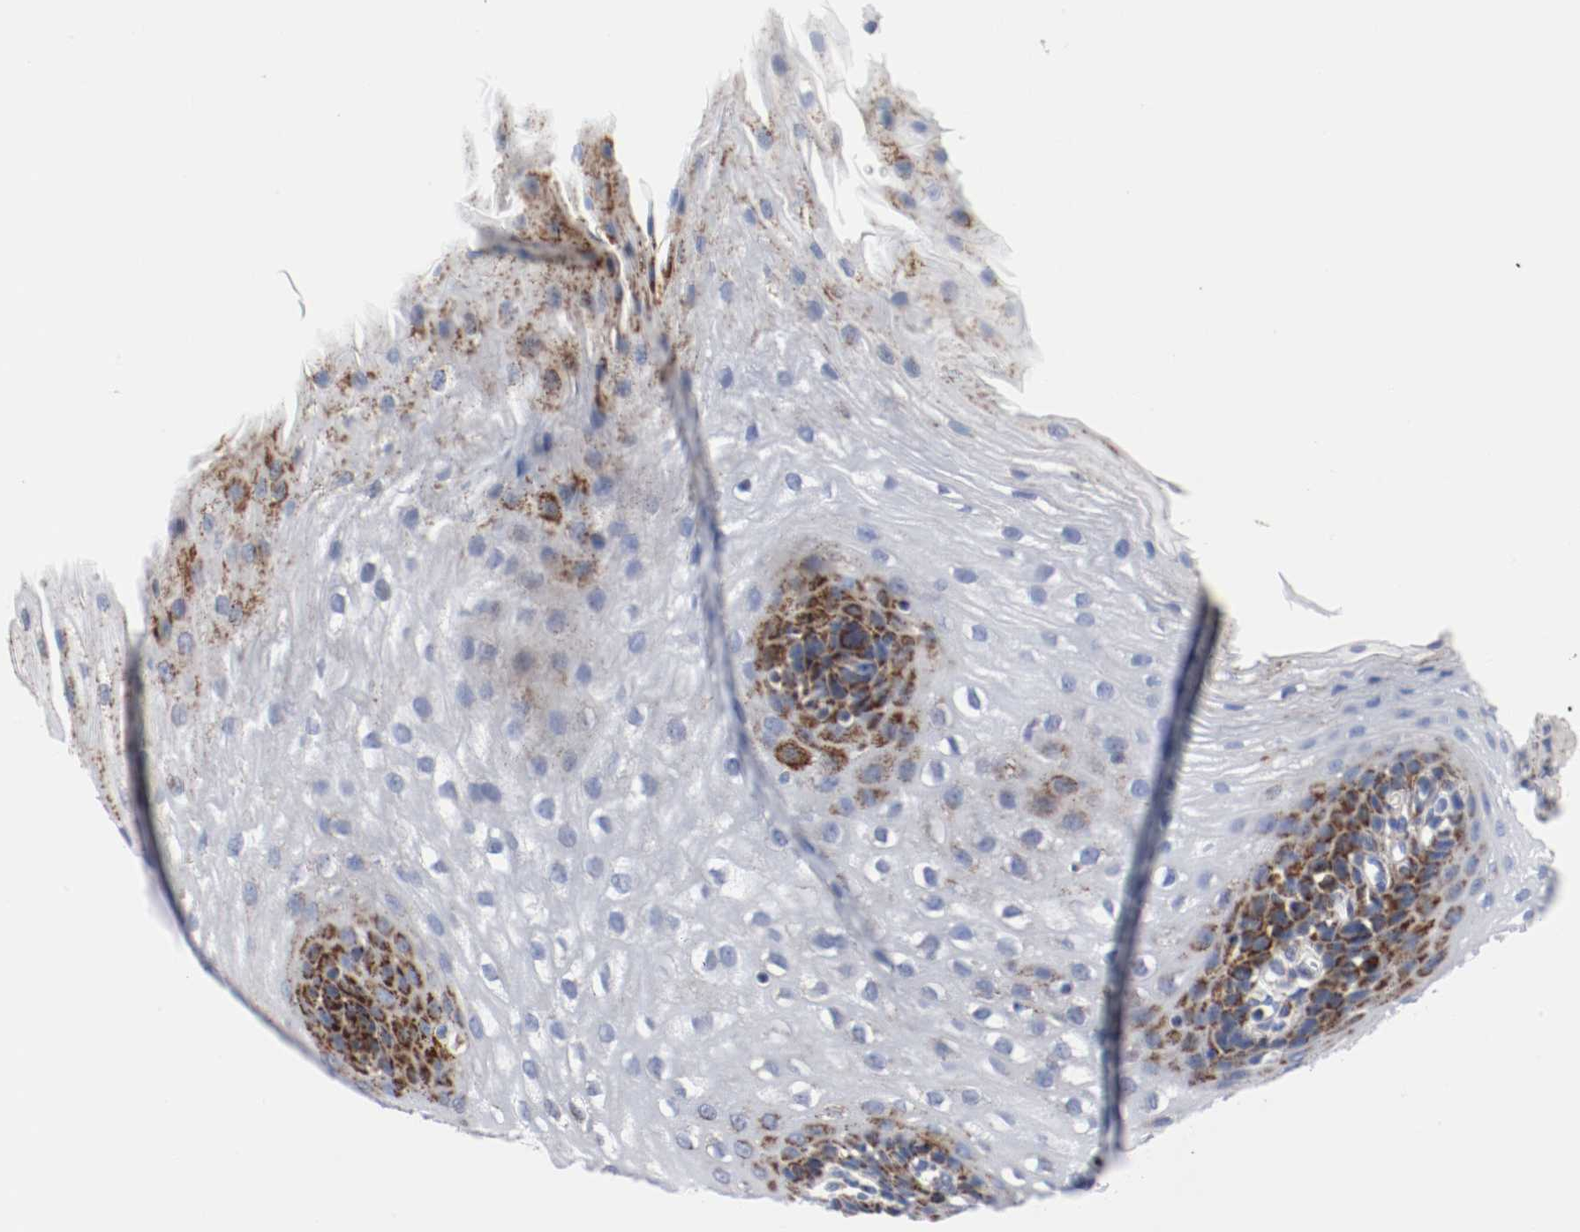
{"staining": {"intensity": "strong", "quantity": "25%-75%", "location": "cytoplasmic/membranous"}, "tissue": "esophagus", "cell_type": "Squamous epithelial cells", "image_type": "normal", "snomed": [{"axis": "morphology", "description": "Normal tissue, NOS"}, {"axis": "topography", "description": "Esophagus"}], "caption": "Immunohistochemical staining of normal human esophagus reveals 25%-75% levels of strong cytoplasmic/membranous protein positivity in approximately 25%-75% of squamous epithelial cells. (Brightfield microscopy of DAB IHC at high magnification).", "gene": "TUBD1", "patient": {"sex": "male", "age": 48}}